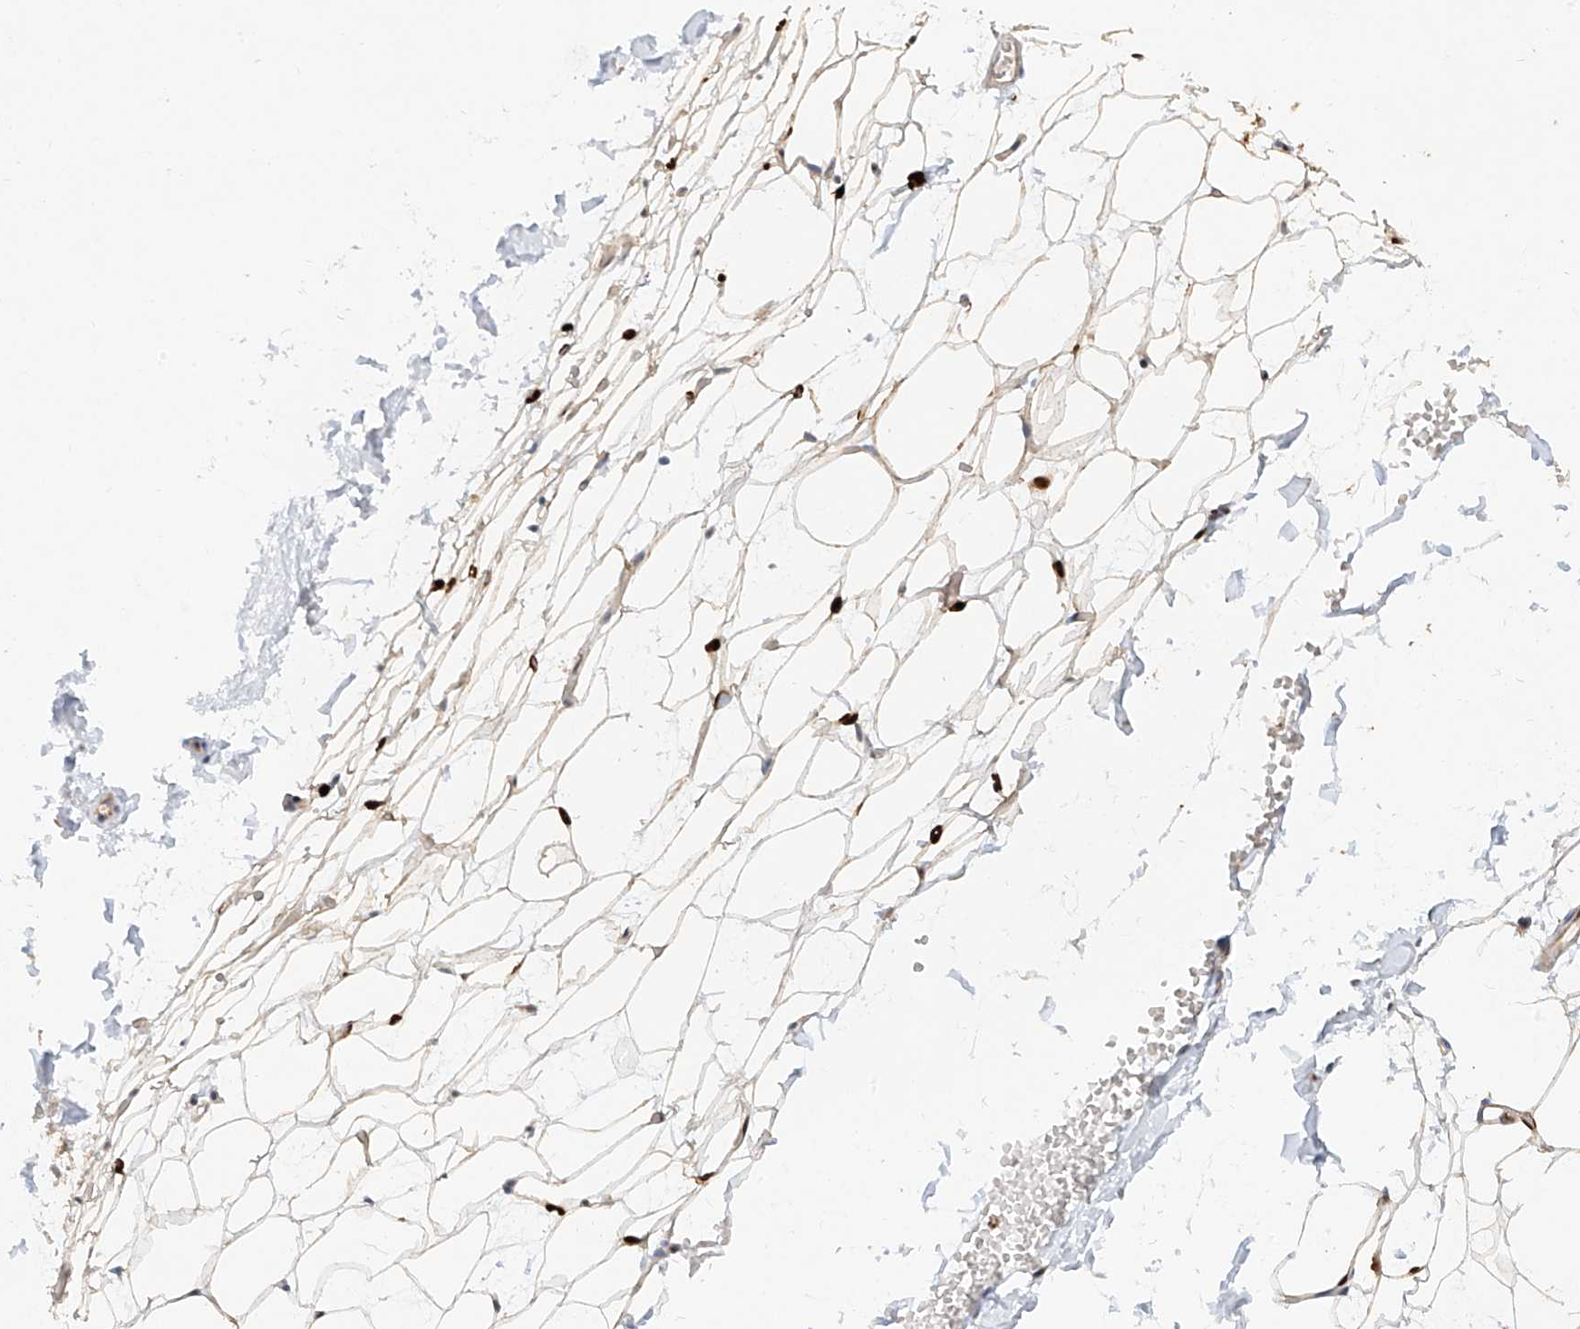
{"staining": {"intensity": "strong", "quantity": ">75%", "location": "cytoplasmic/membranous,nuclear"}, "tissue": "adipose tissue", "cell_type": "Adipocytes", "image_type": "normal", "snomed": [{"axis": "morphology", "description": "Normal tissue, NOS"}, {"axis": "topography", "description": "Breast"}], "caption": "Protein staining by immunohistochemistry reveals strong cytoplasmic/membranous,nuclear positivity in approximately >75% of adipocytes in normal adipose tissue. The protein of interest is stained brown, and the nuclei are stained in blue (DAB (3,3'-diaminobenzidine) IHC with brightfield microscopy, high magnification).", "gene": "SNU13", "patient": {"sex": "female", "age": 23}}